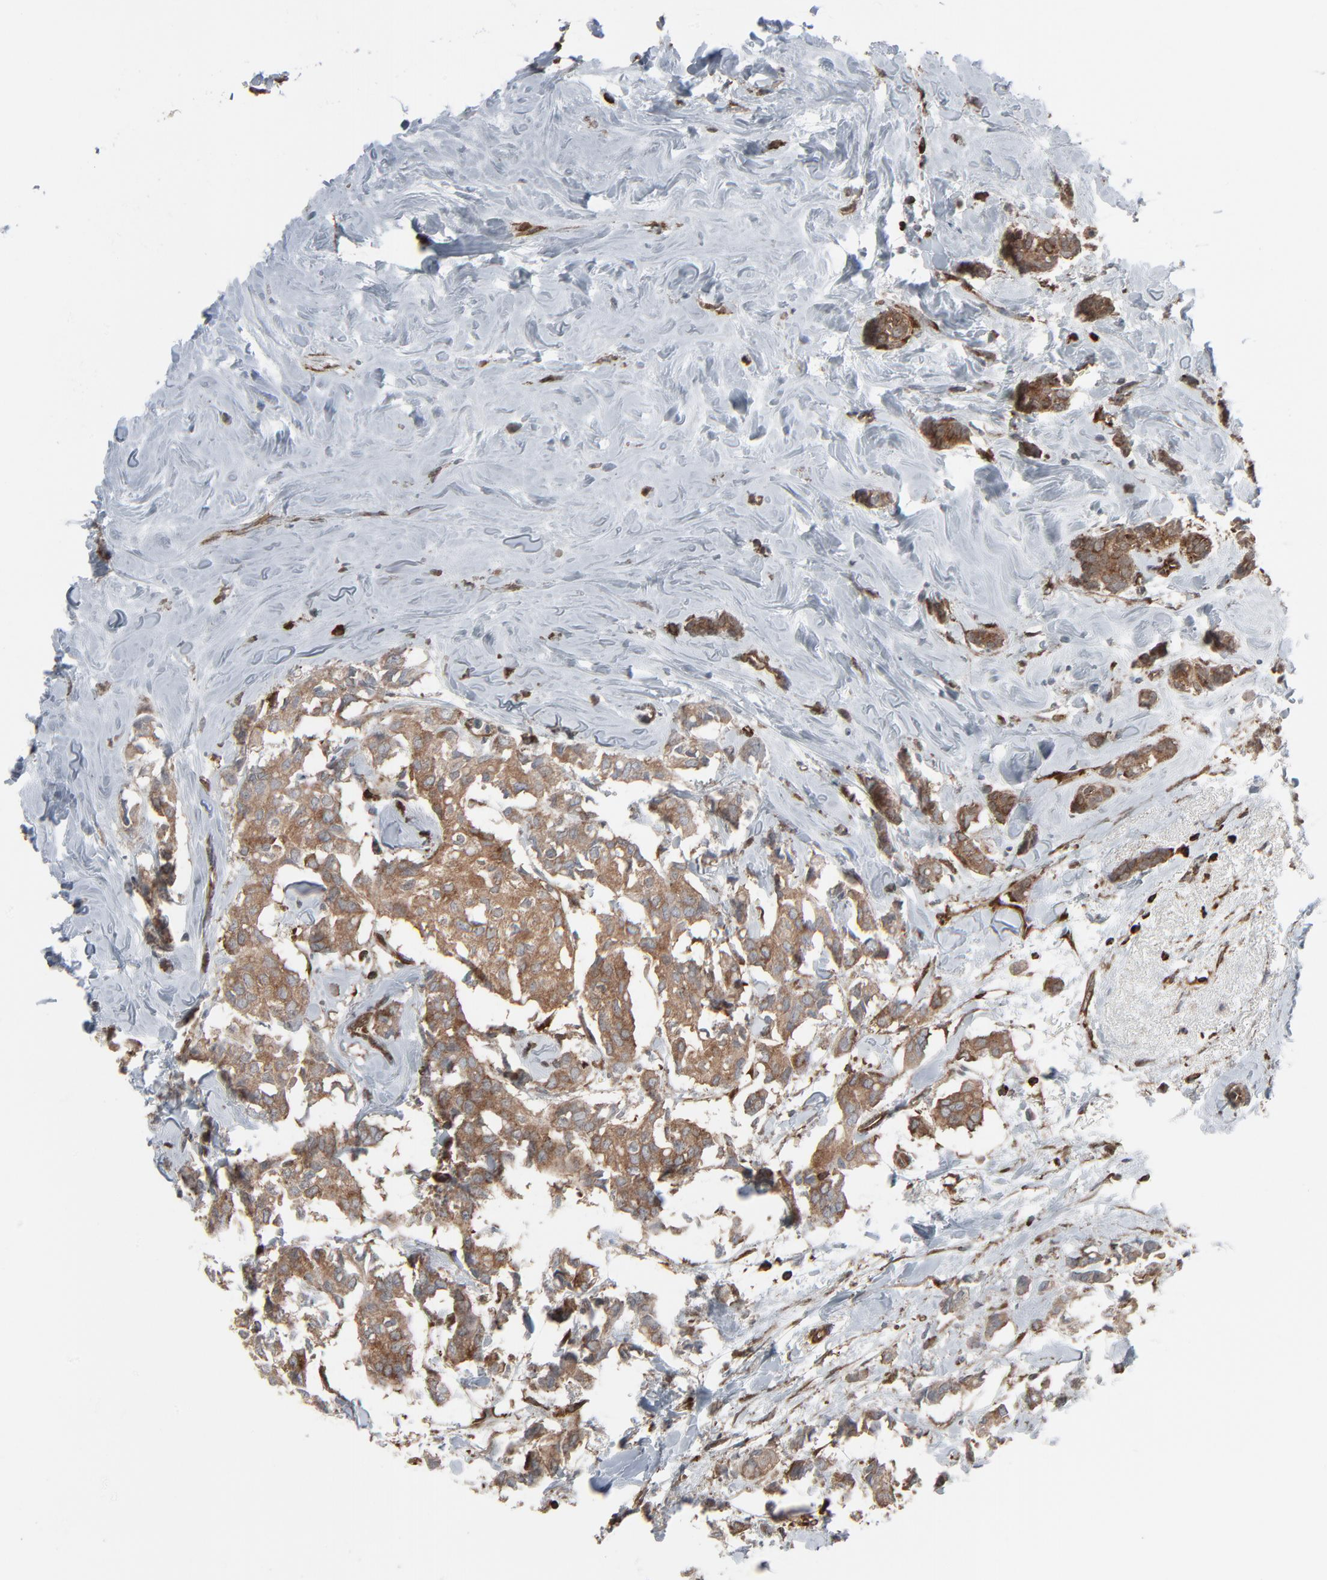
{"staining": {"intensity": "moderate", "quantity": ">75%", "location": "cytoplasmic/membranous"}, "tissue": "breast cancer", "cell_type": "Tumor cells", "image_type": "cancer", "snomed": [{"axis": "morphology", "description": "Duct carcinoma"}, {"axis": "topography", "description": "Breast"}], "caption": "Protein expression analysis of breast invasive ductal carcinoma displays moderate cytoplasmic/membranous positivity in about >75% of tumor cells.", "gene": "OPTN", "patient": {"sex": "female", "age": 84}}